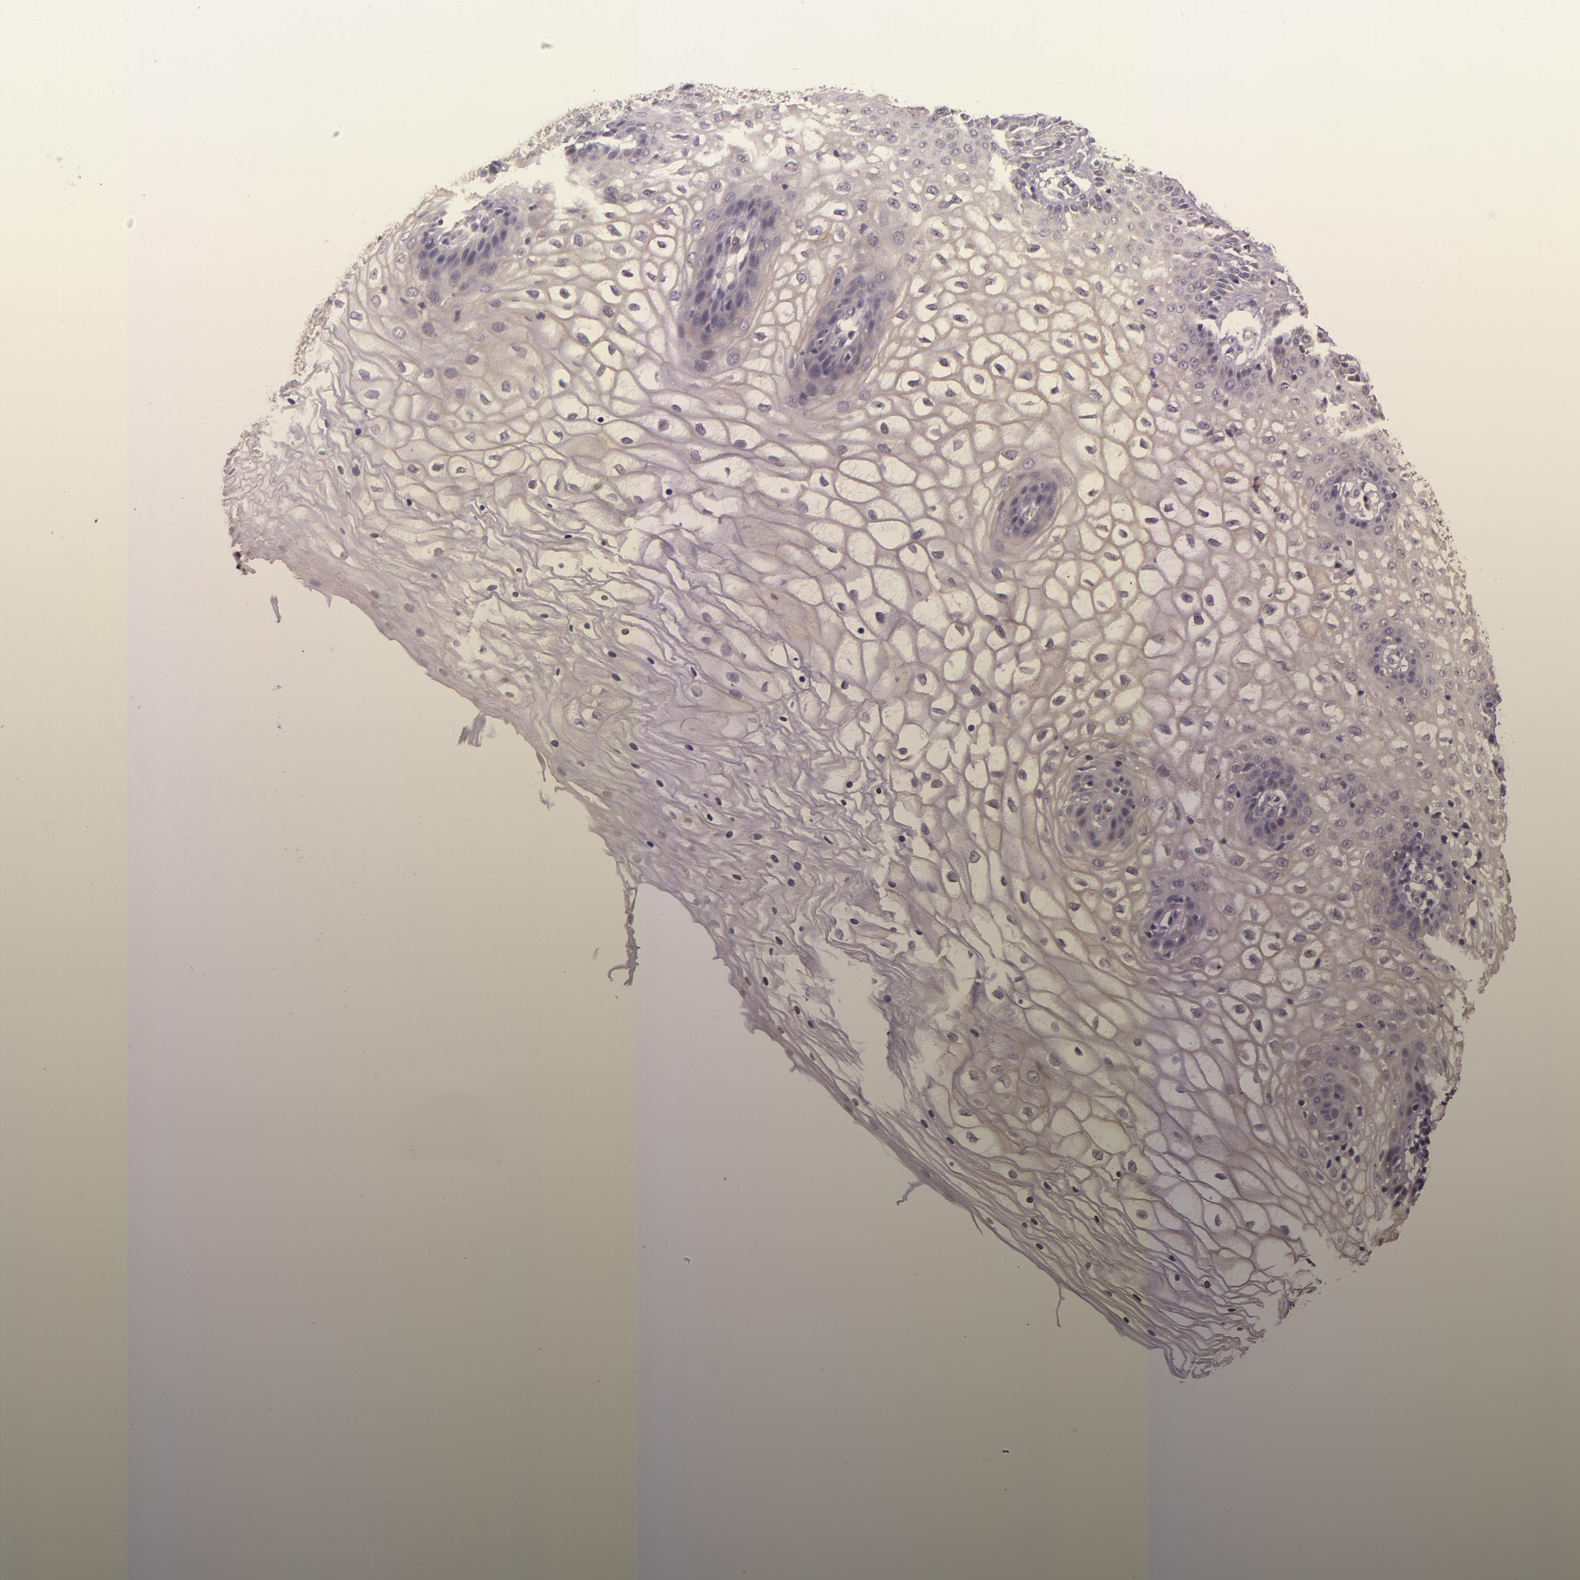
{"staining": {"intensity": "weak", "quantity": "<25%", "location": "cytoplasmic/membranous"}, "tissue": "vagina", "cell_type": "Squamous epithelial cells", "image_type": "normal", "snomed": [{"axis": "morphology", "description": "Normal tissue, NOS"}, {"axis": "topography", "description": "Vagina"}], "caption": "Squamous epithelial cells are negative for protein expression in benign human vagina. (DAB (3,3'-diaminobenzidine) immunohistochemistry (IHC), high magnification).", "gene": "ARMH4", "patient": {"sex": "female", "age": 34}}